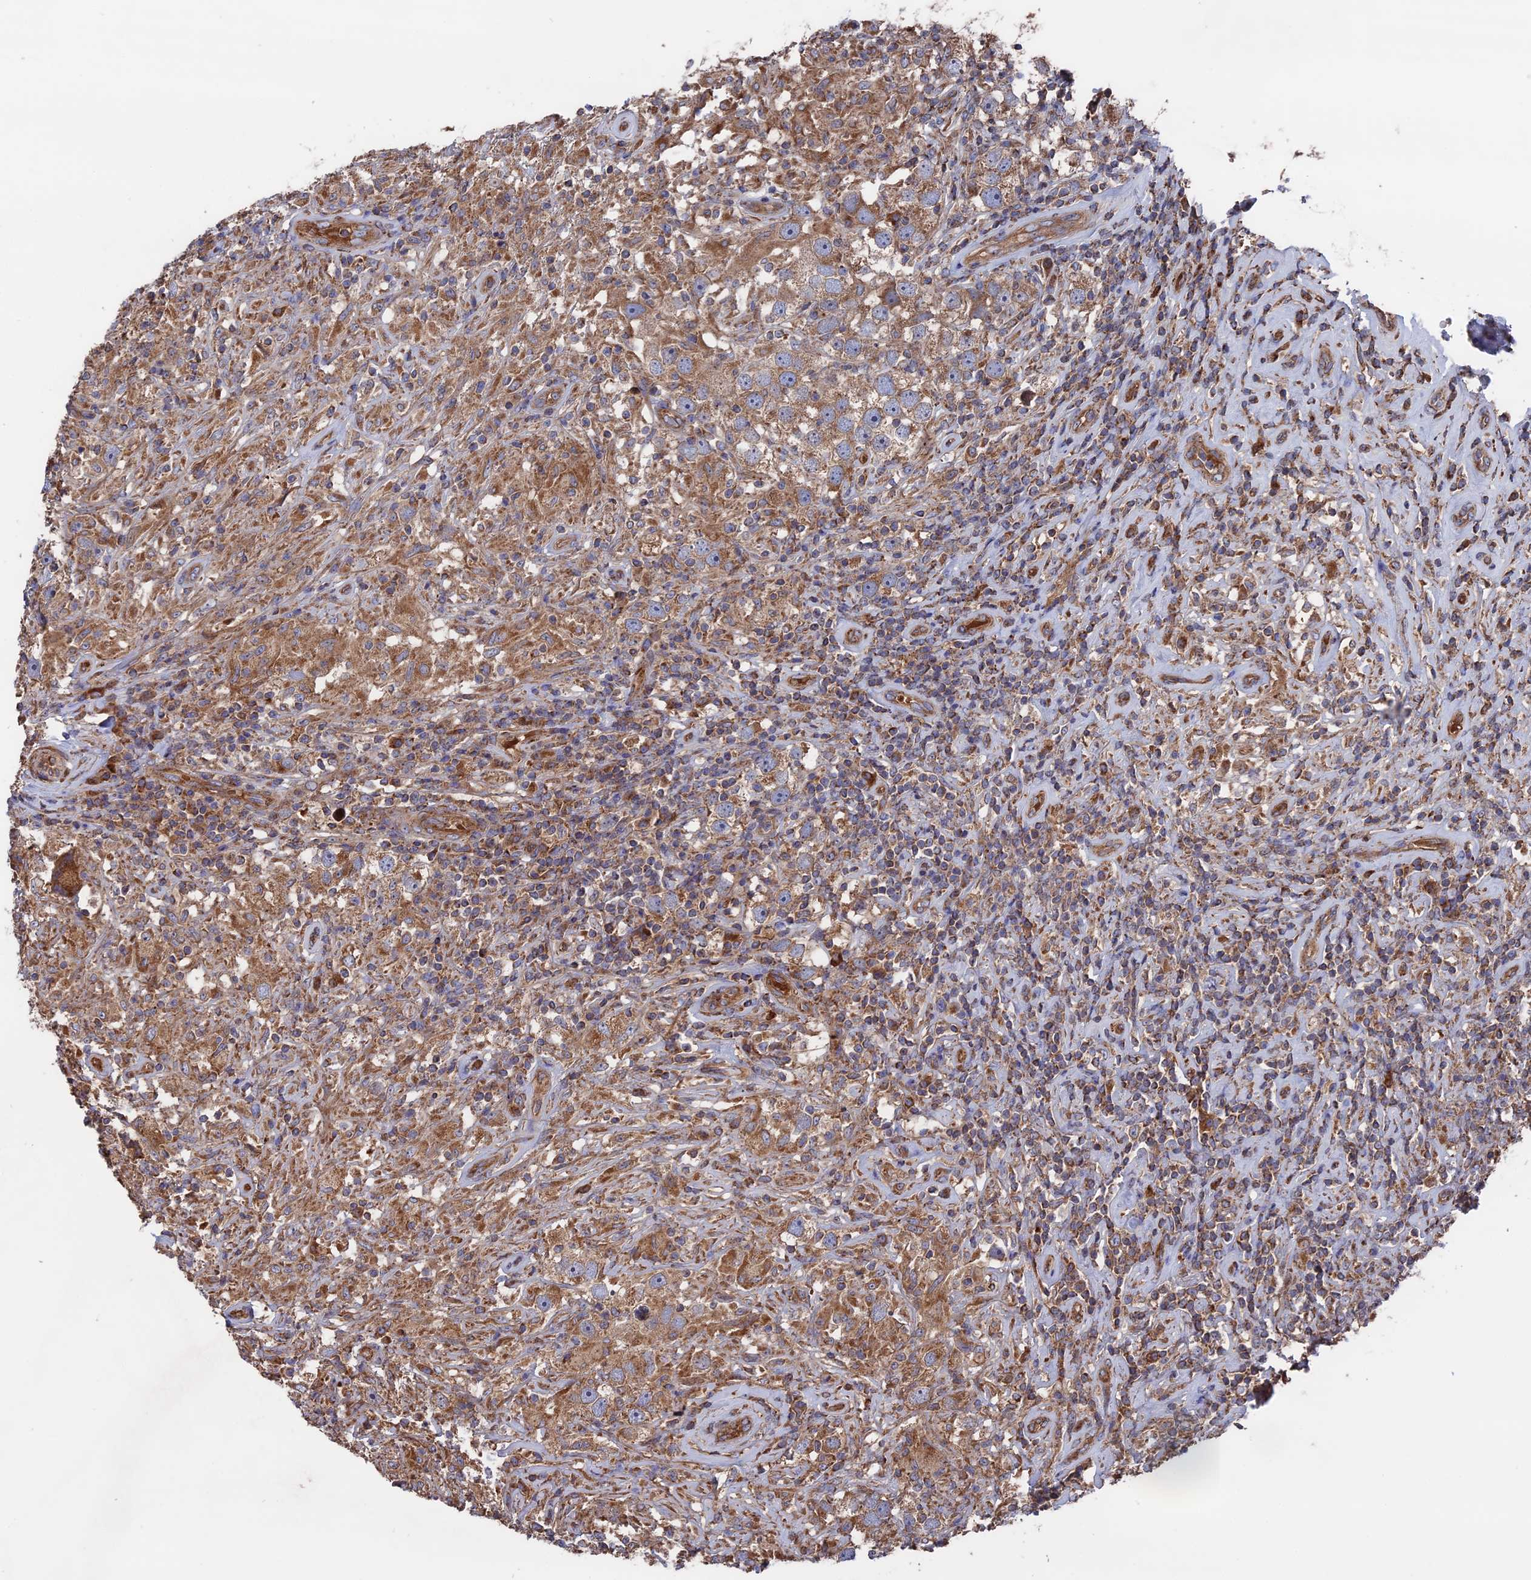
{"staining": {"intensity": "moderate", "quantity": ">75%", "location": "cytoplasmic/membranous"}, "tissue": "testis cancer", "cell_type": "Tumor cells", "image_type": "cancer", "snomed": [{"axis": "morphology", "description": "Seminoma, NOS"}, {"axis": "topography", "description": "Testis"}], "caption": "Immunohistochemistry (IHC) micrograph of neoplastic tissue: human testis cancer stained using immunohistochemistry (IHC) demonstrates medium levels of moderate protein expression localized specifically in the cytoplasmic/membranous of tumor cells, appearing as a cytoplasmic/membranous brown color.", "gene": "TELO2", "patient": {"sex": "male", "age": 49}}